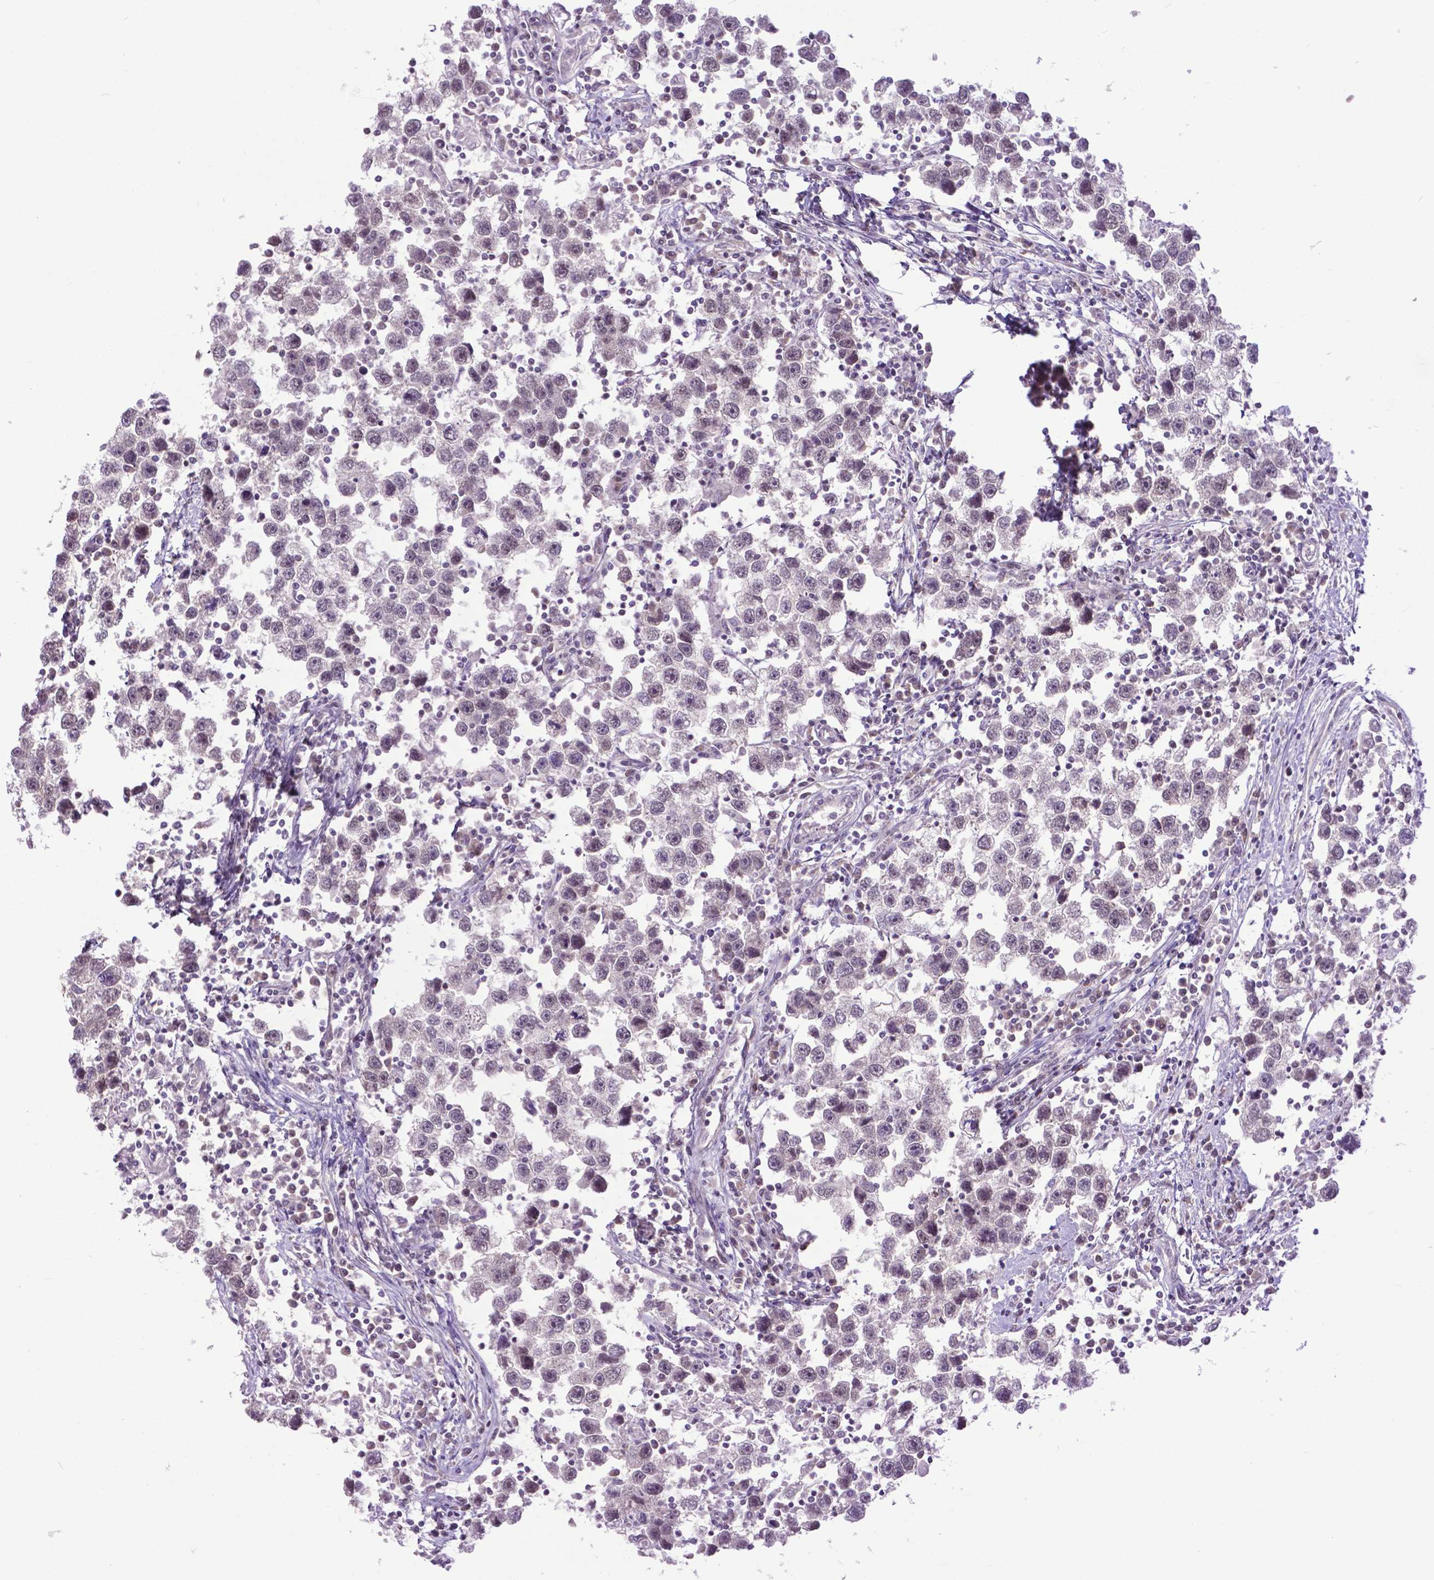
{"staining": {"intensity": "weak", "quantity": "25%-75%", "location": "nuclear"}, "tissue": "testis cancer", "cell_type": "Tumor cells", "image_type": "cancer", "snomed": [{"axis": "morphology", "description": "Seminoma, NOS"}, {"axis": "topography", "description": "Testis"}], "caption": "The immunohistochemical stain shows weak nuclear staining in tumor cells of testis cancer tissue. The staining is performed using DAB brown chromogen to label protein expression. The nuclei are counter-stained blue using hematoxylin.", "gene": "FAF1", "patient": {"sex": "male", "age": 30}}